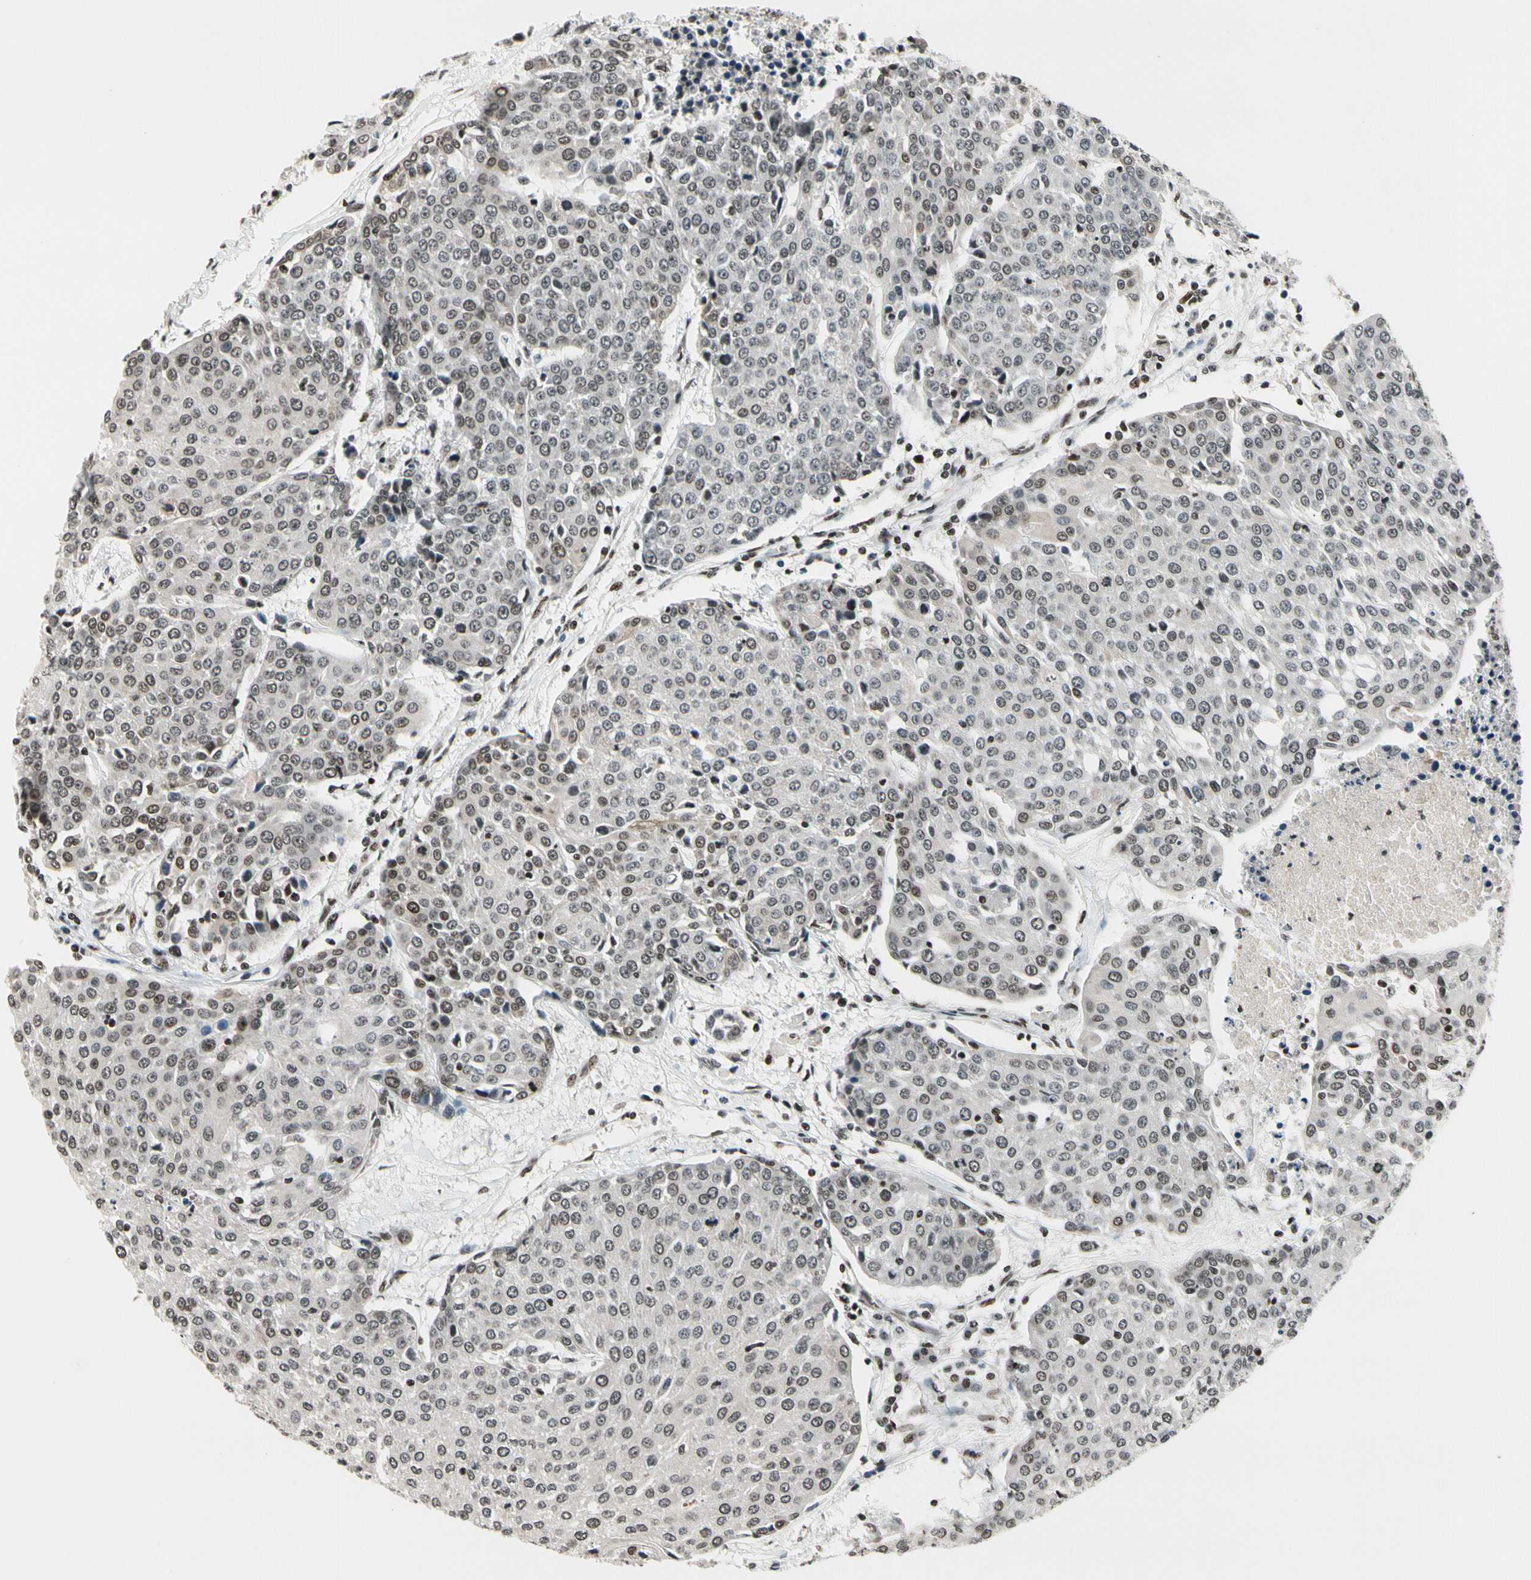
{"staining": {"intensity": "moderate", "quantity": "25%-75%", "location": "nuclear"}, "tissue": "urothelial cancer", "cell_type": "Tumor cells", "image_type": "cancer", "snomed": [{"axis": "morphology", "description": "Urothelial carcinoma, High grade"}, {"axis": "topography", "description": "Urinary bladder"}], "caption": "This is a histology image of IHC staining of urothelial cancer, which shows moderate expression in the nuclear of tumor cells.", "gene": "RECQL", "patient": {"sex": "female", "age": 85}}